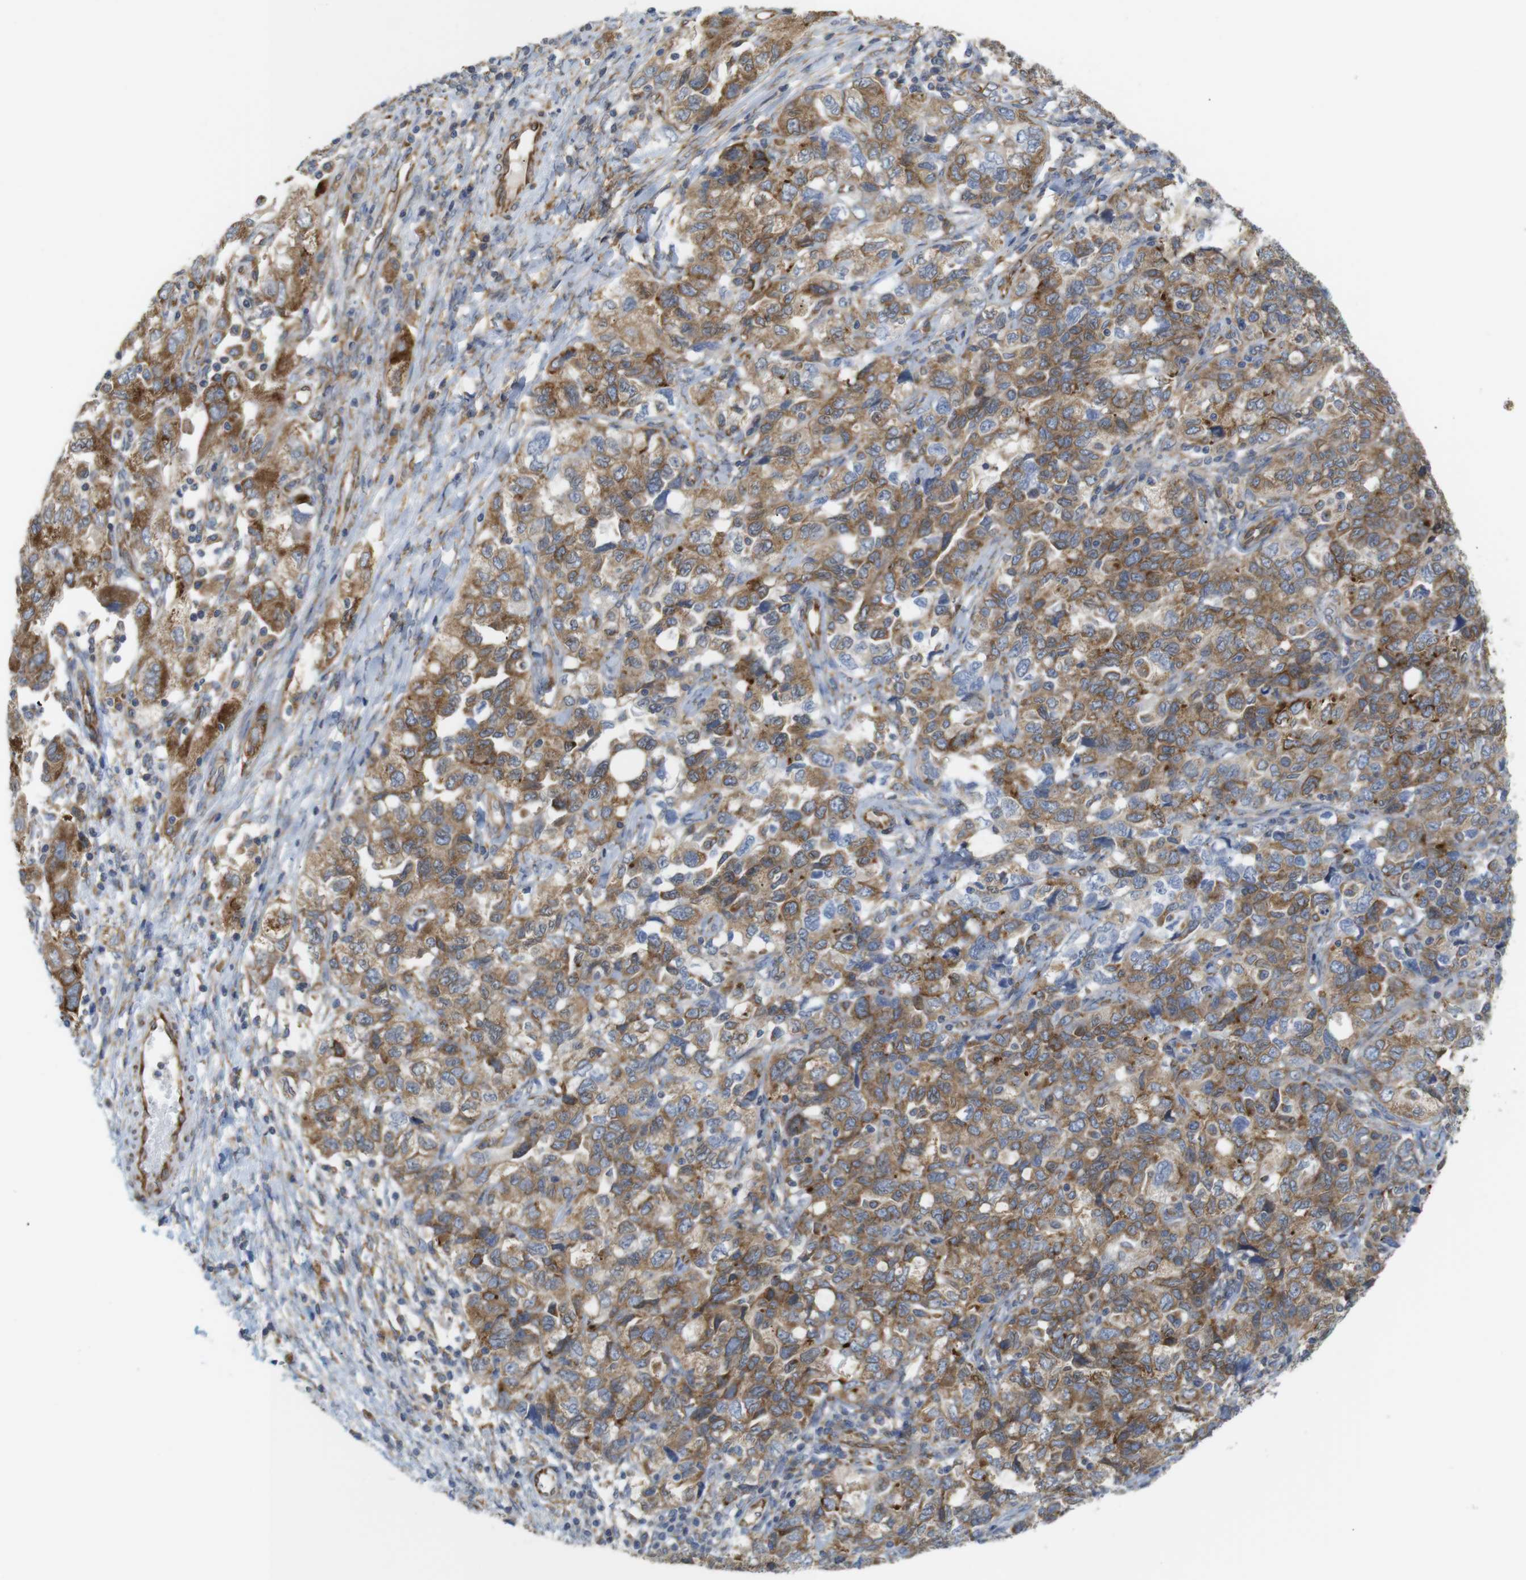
{"staining": {"intensity": "moderate", "quantity": ">75%", "location": "cytoplasmic/membranous"}, "tissue": "ovarian cancer", "cell_type": "Tumor cells", "image_type": "cancer", "snomed": [{"axis": "morphology", "description": "Carcinoma, NOS"}, {"axis": "morphology", "description": "Cystadenocarcinoma, serous, NOS"}, {"axis": "topography", "description": "Ovary"}], "caption": "Immunohistochemistry (IHC) of human ovarian cancer (serous cystadenocarcinoma) displays medium levels of moderate cytoplasmic/membranous expression in about >75% of tumor cells.", "gene": "PCNX2", "patient": {"sex": "female", "age": 69}}